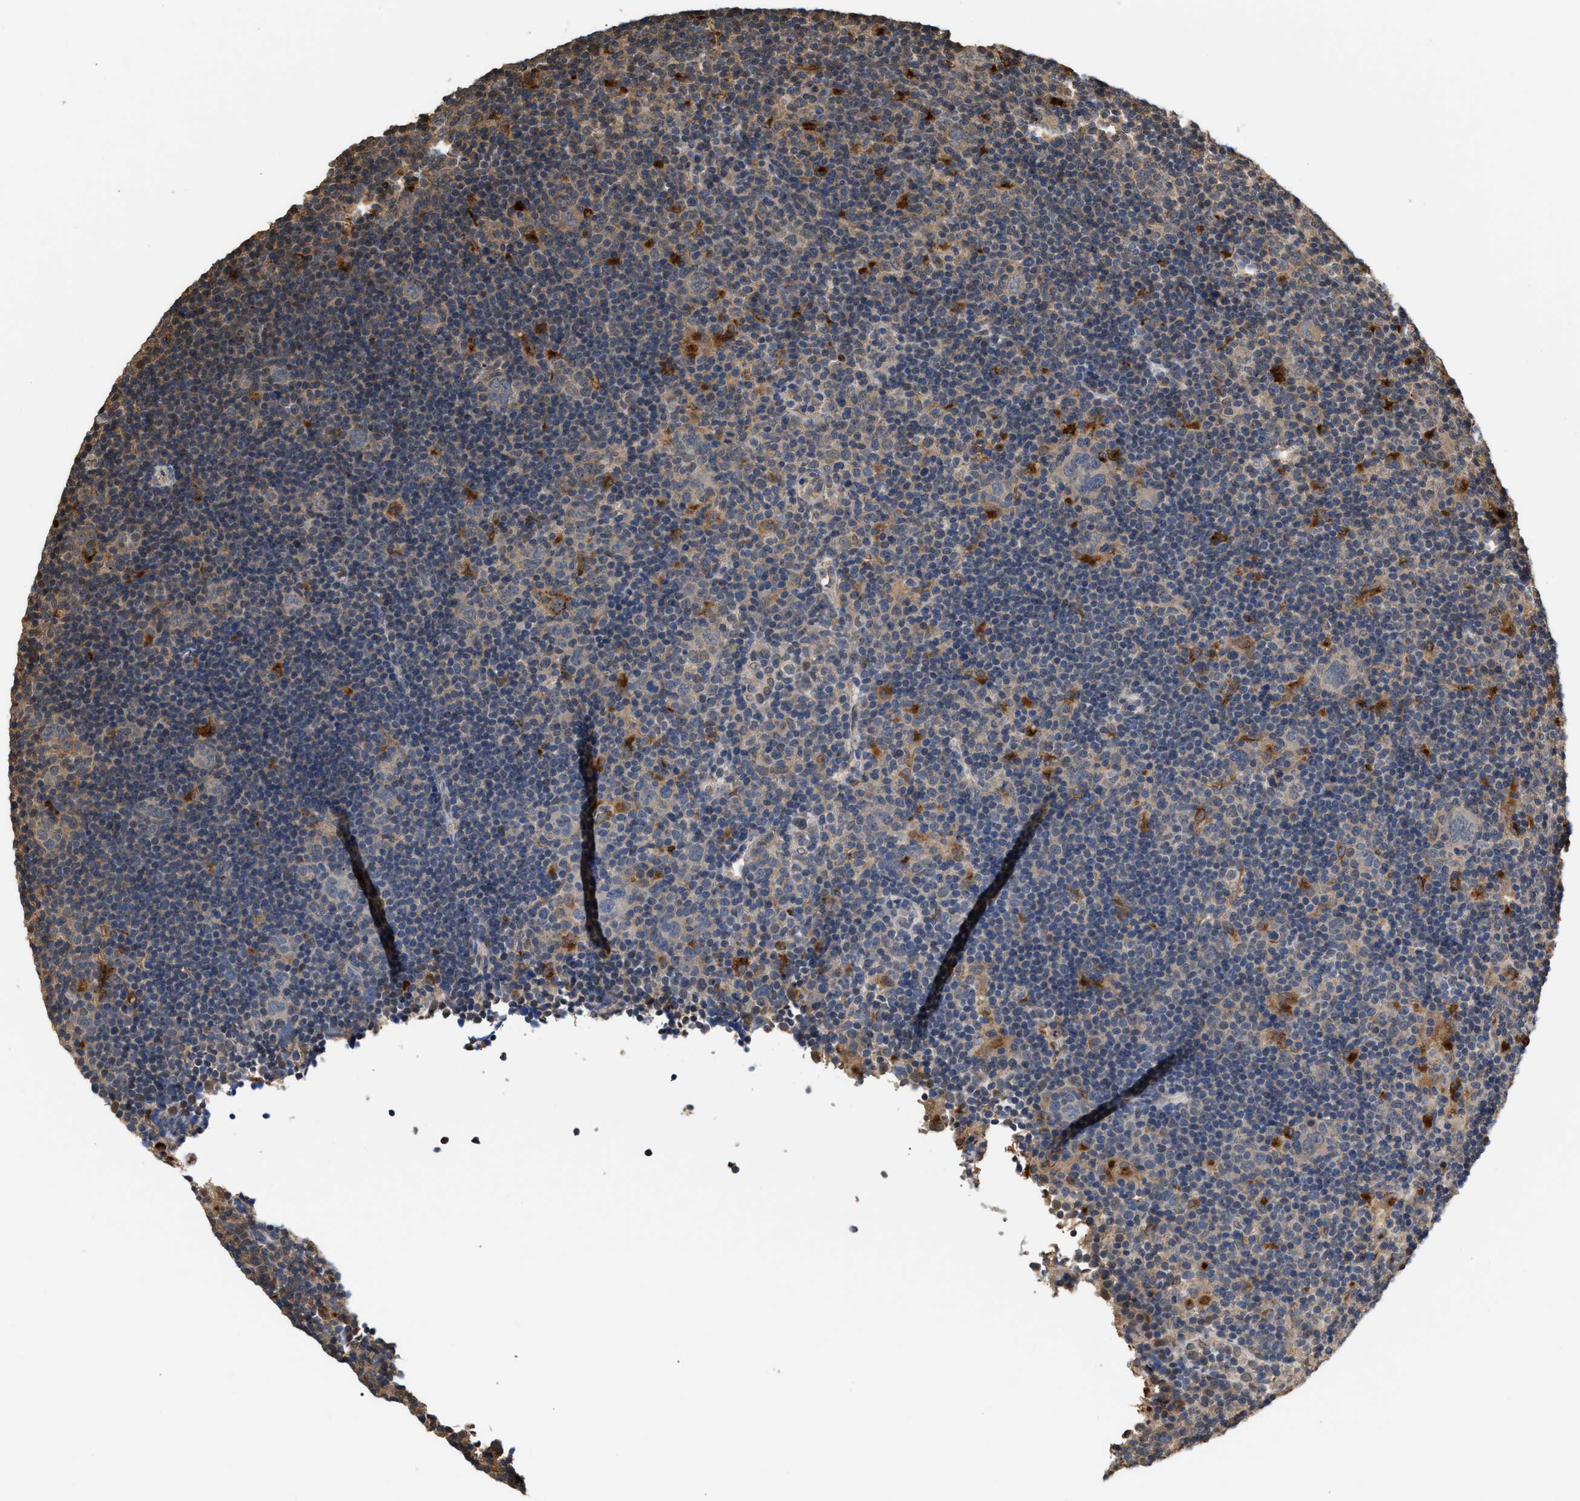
{"staining": {"intensity": "negative", "quantity": "none", "location": "none"}, "tissue": "lymphoma", "cell_type": "Tumor cells", "image_type": "cancer", "snomed": [{"axis": "morphology", "description": "Hodgkin's disease, NOS"}, {"axis": "topography", "description": "Lymph node"}], "caption": "Human Hodgkin's disease stained for a protein using IHC displays no positivity in tumor cells.", "gene": "SCAI", "patient": {"sex": "female", "age": 57}}